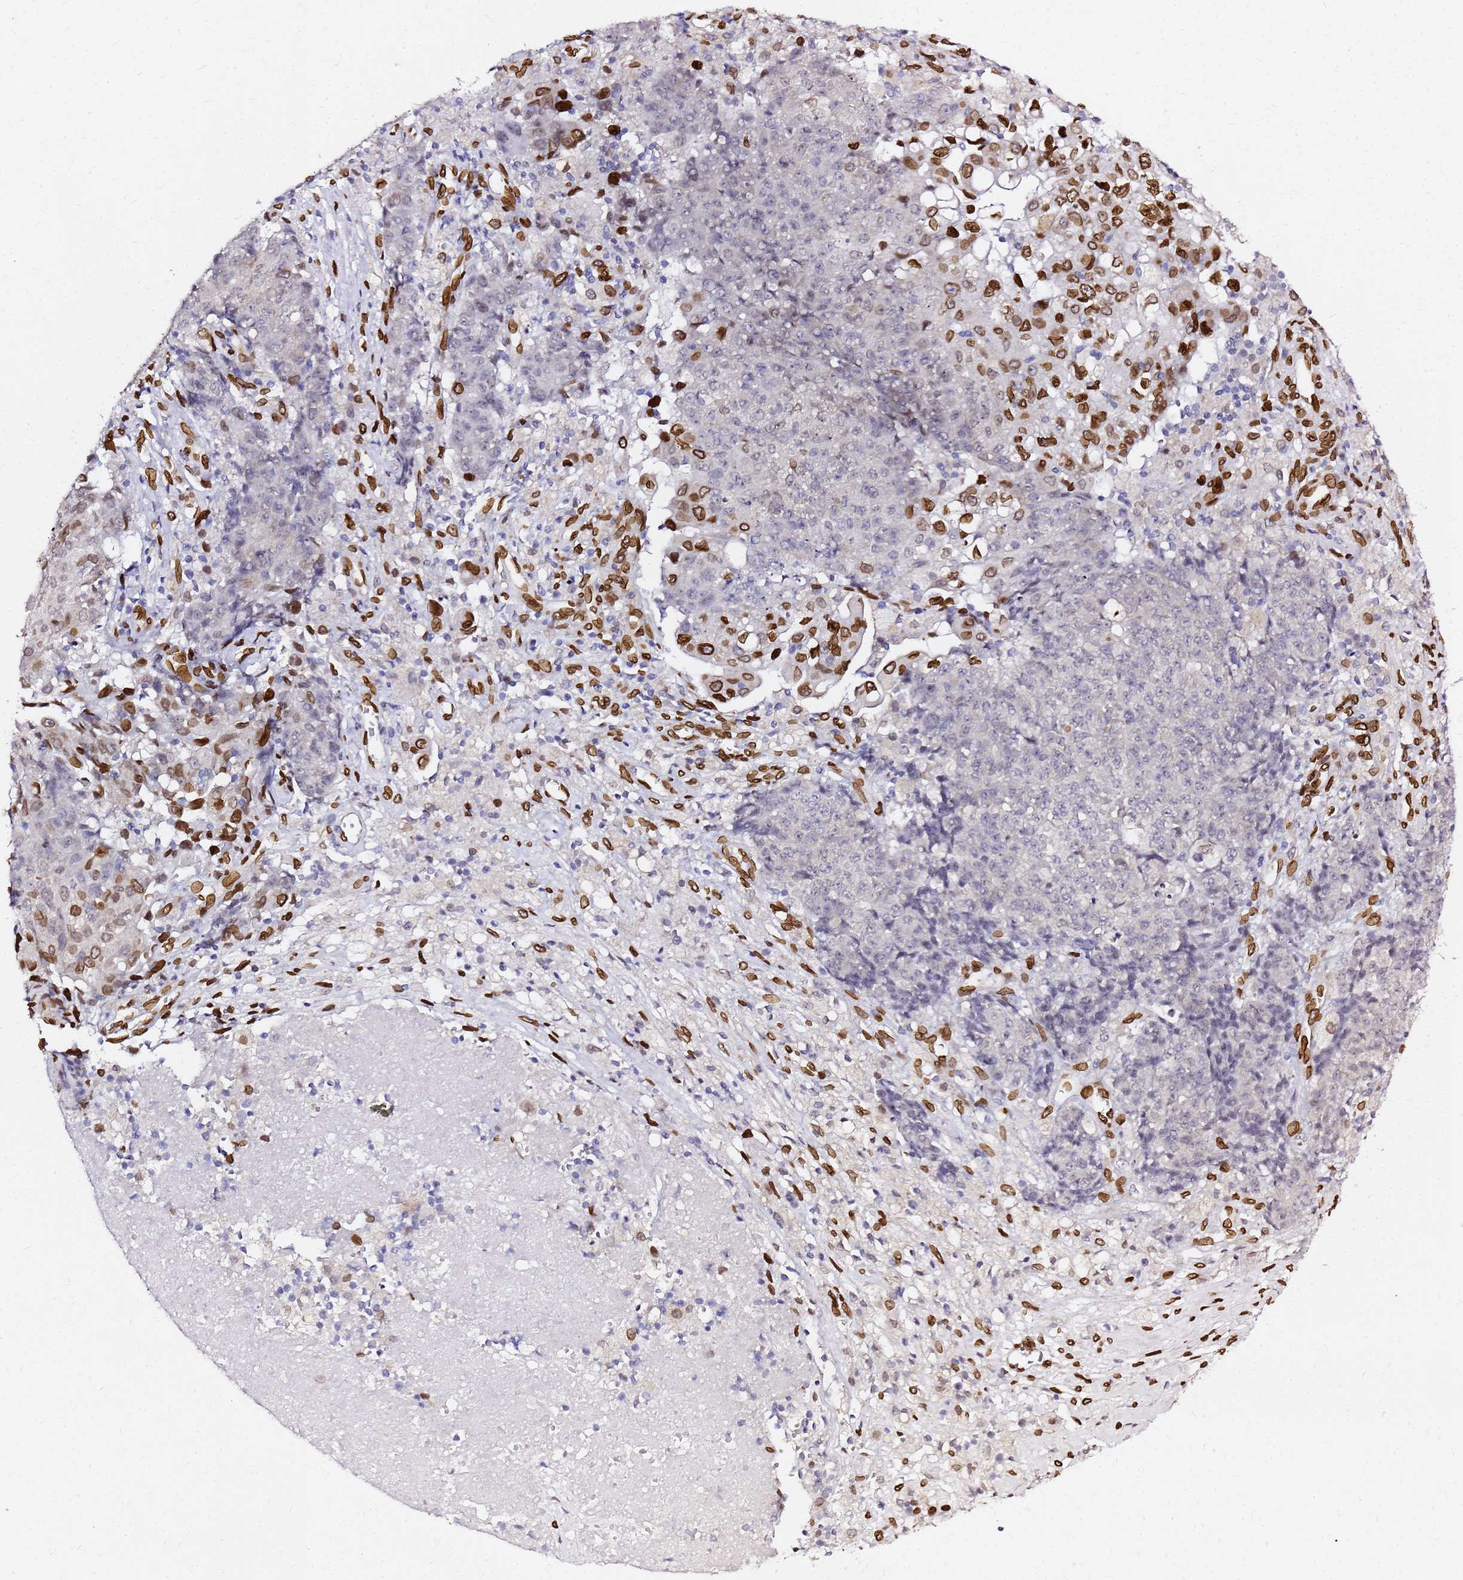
{"staining": {"intensity": "strong", "quantity": "<25%", "location": "cytoplasmic/membranous,nuclear"}, "tissue": "ovarian cancer", "cell_type": "Tumor cells", "image_type": "cancer", "snomed": [{"axis": "morphology", "description": "Carcinoma, endometroid"}, {"axis": "topography", "description": "Ovary"}], "caption": "This micrograph demonstrates immunohistochemistry staining of ovarian endometroid carcinoma, with medium strong cytoplasmic/membranous and nuclear positivity in about <25% of tumor cells.", "gene": "C6orf141", "patient": {"sex": "female", "age": 42}}